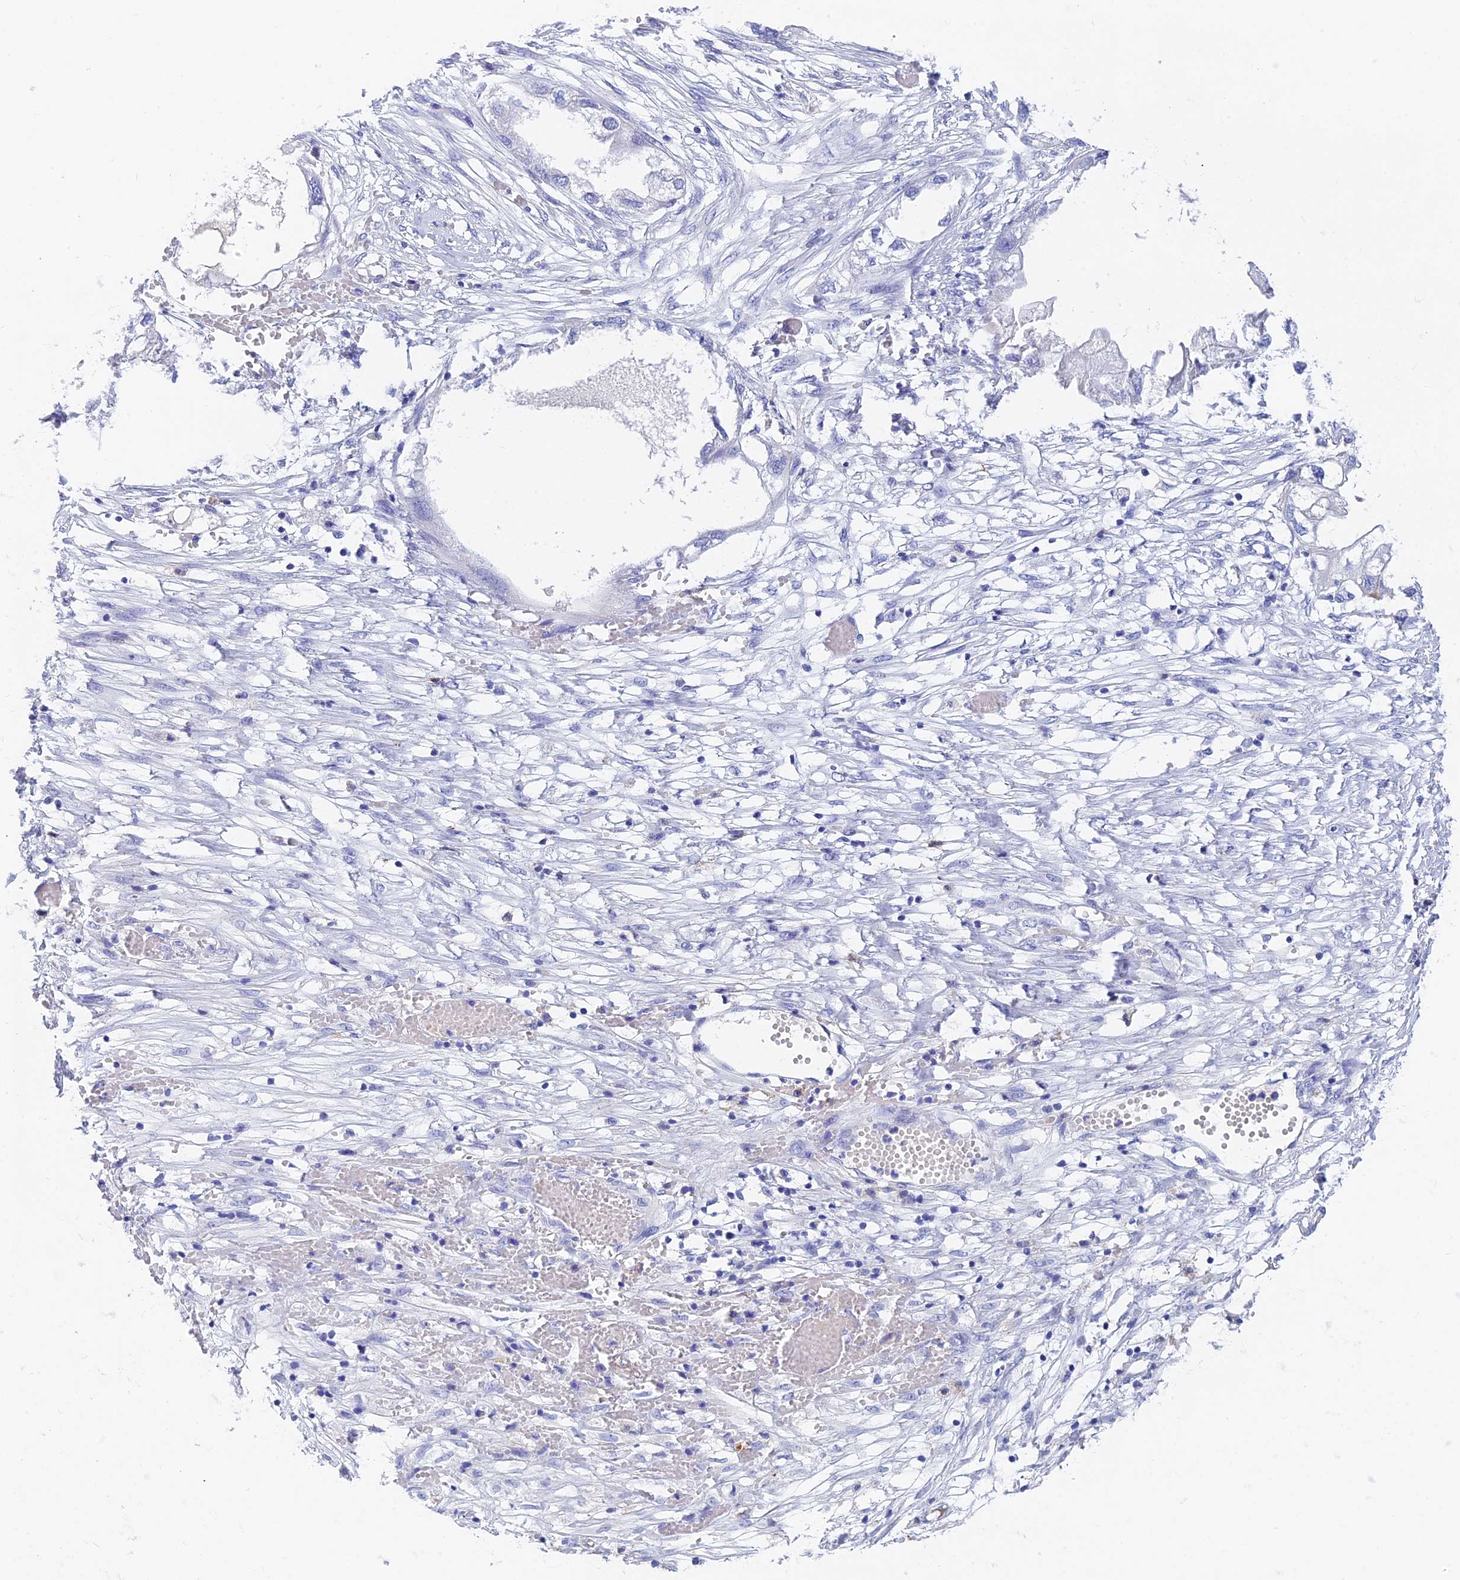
{"staining": {"intensity": "negative", "quantity": "none", "location": "none"}, "tissue": "endometrial cancer", "cell_type": "Tumor cells", "image_type": "cancer", "snomed": [{"axis": "morphology", "description": "Adenocarcinoma, NOS"}, {"axis": "morphology", "description": "Adenocarcinoma, metastatic, NOS"}, {"axis": "topography", "description": "Adipose tissue"}, {"axis": "topography", "description": "Endometrium"}], "caption": "An immunohistochemistry micrograph of endometrial metastatic adenocarcinoma is shown. There is no staining in tumor cells of endometrial metastatic adenocarcinoma. Nuclei are stained in blue.", "gene": "ADAMTS13", "patient": {"sex": "female", "age": 67}}